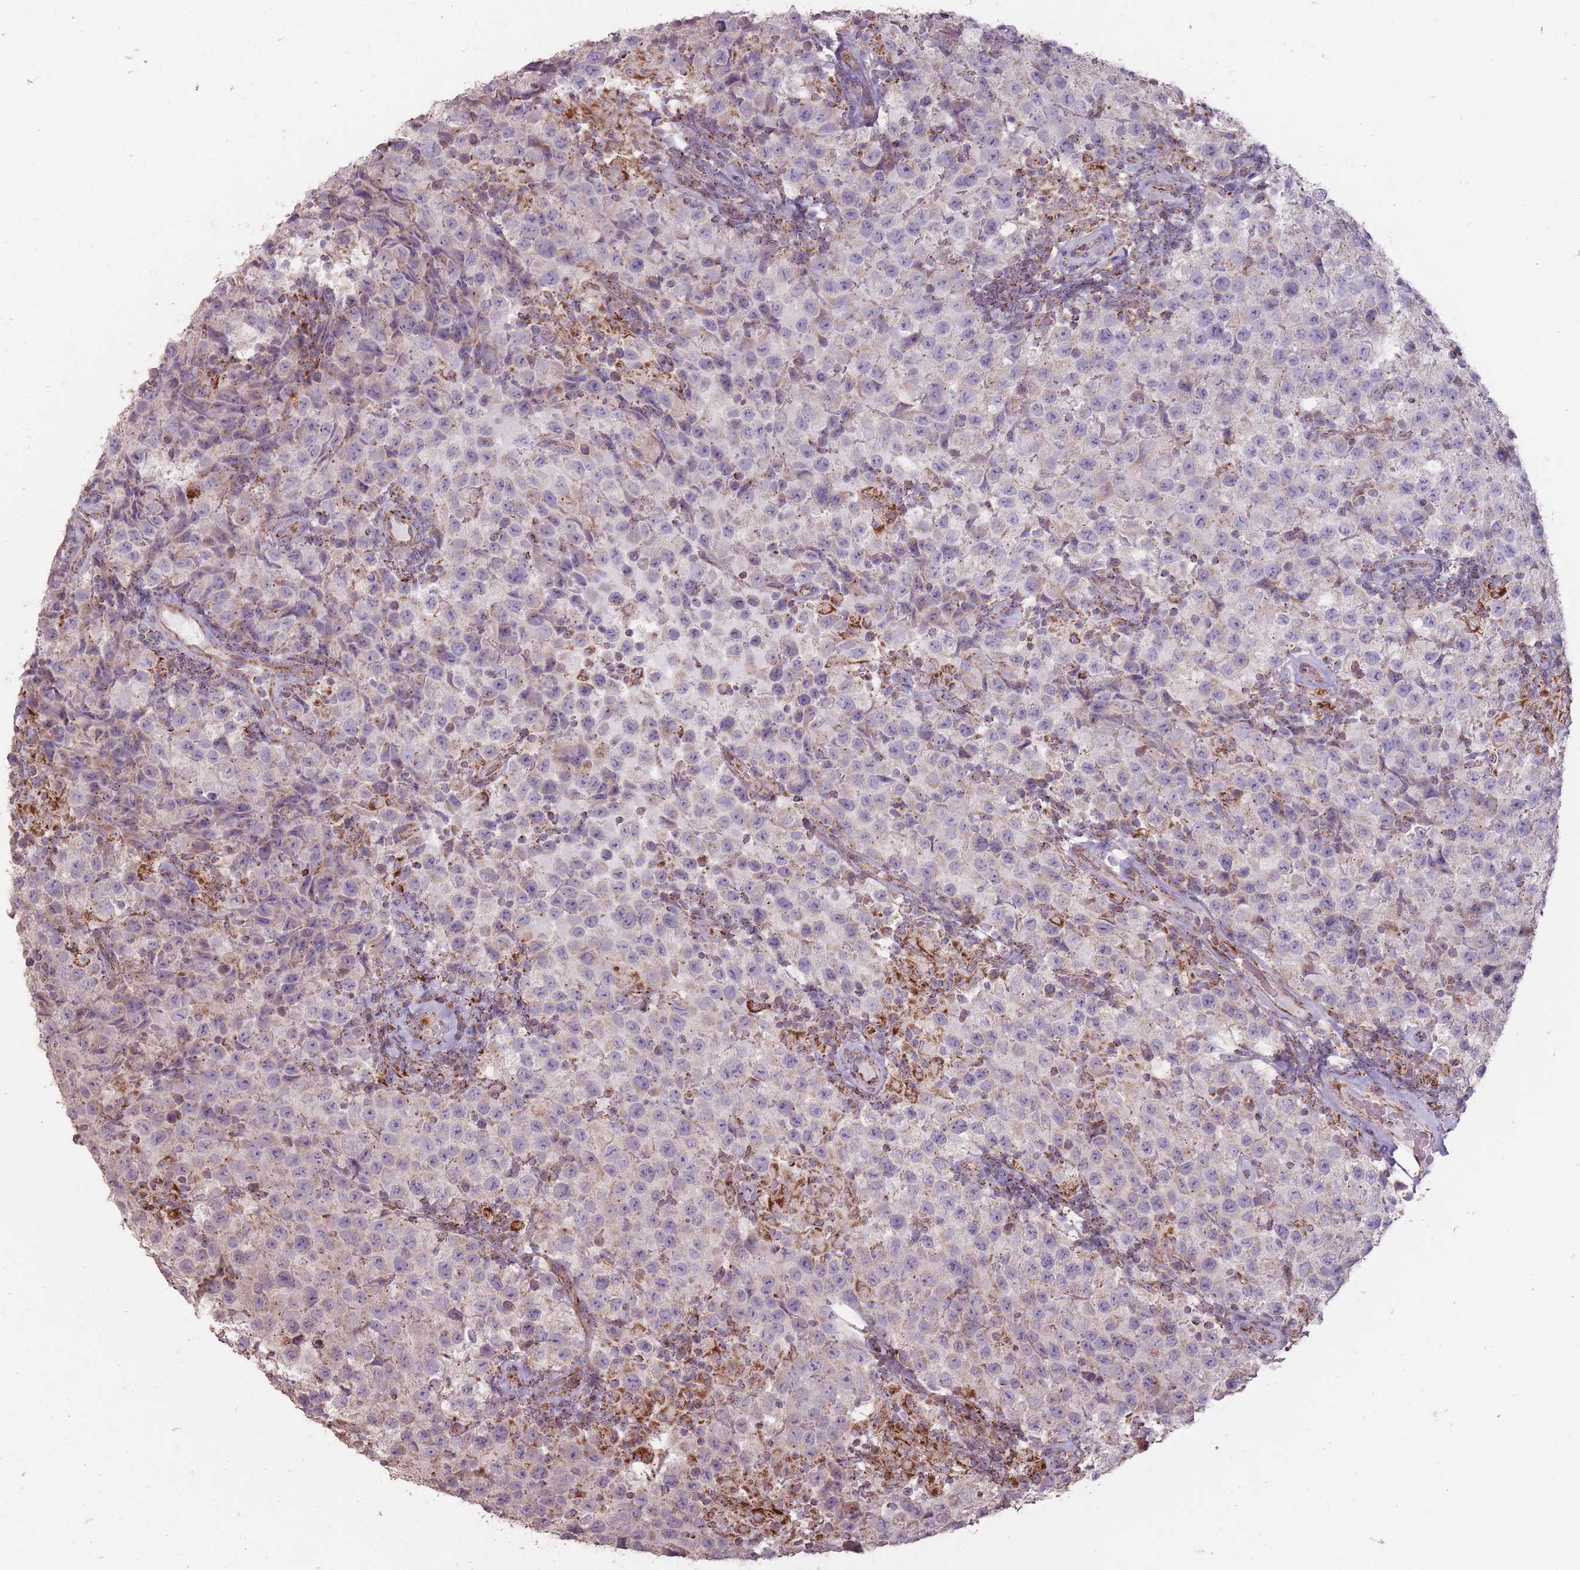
{"staining": {"intensity": "negative", "quantity": "none", "location": "none"}, "tissue": "testis cancer", "cell_type": "Tumor cells", "image_type": "cancer", "snomed": [{"axis": "morphology", "description": "Seminoma, NOS"}, {"axis": "morphology", "description": "Carcinoma, Embryonal, NOS"}, {"axis": "topography", "description": "Testis"}], "caption": "Tumor cells are negative for brown protein staining in testis cancer. (Immunohistochemistry (ihc), brightfield microscopy, high magnification).", "gene": "CNOT8", "patient": {"sex": "male", "age": 41}}